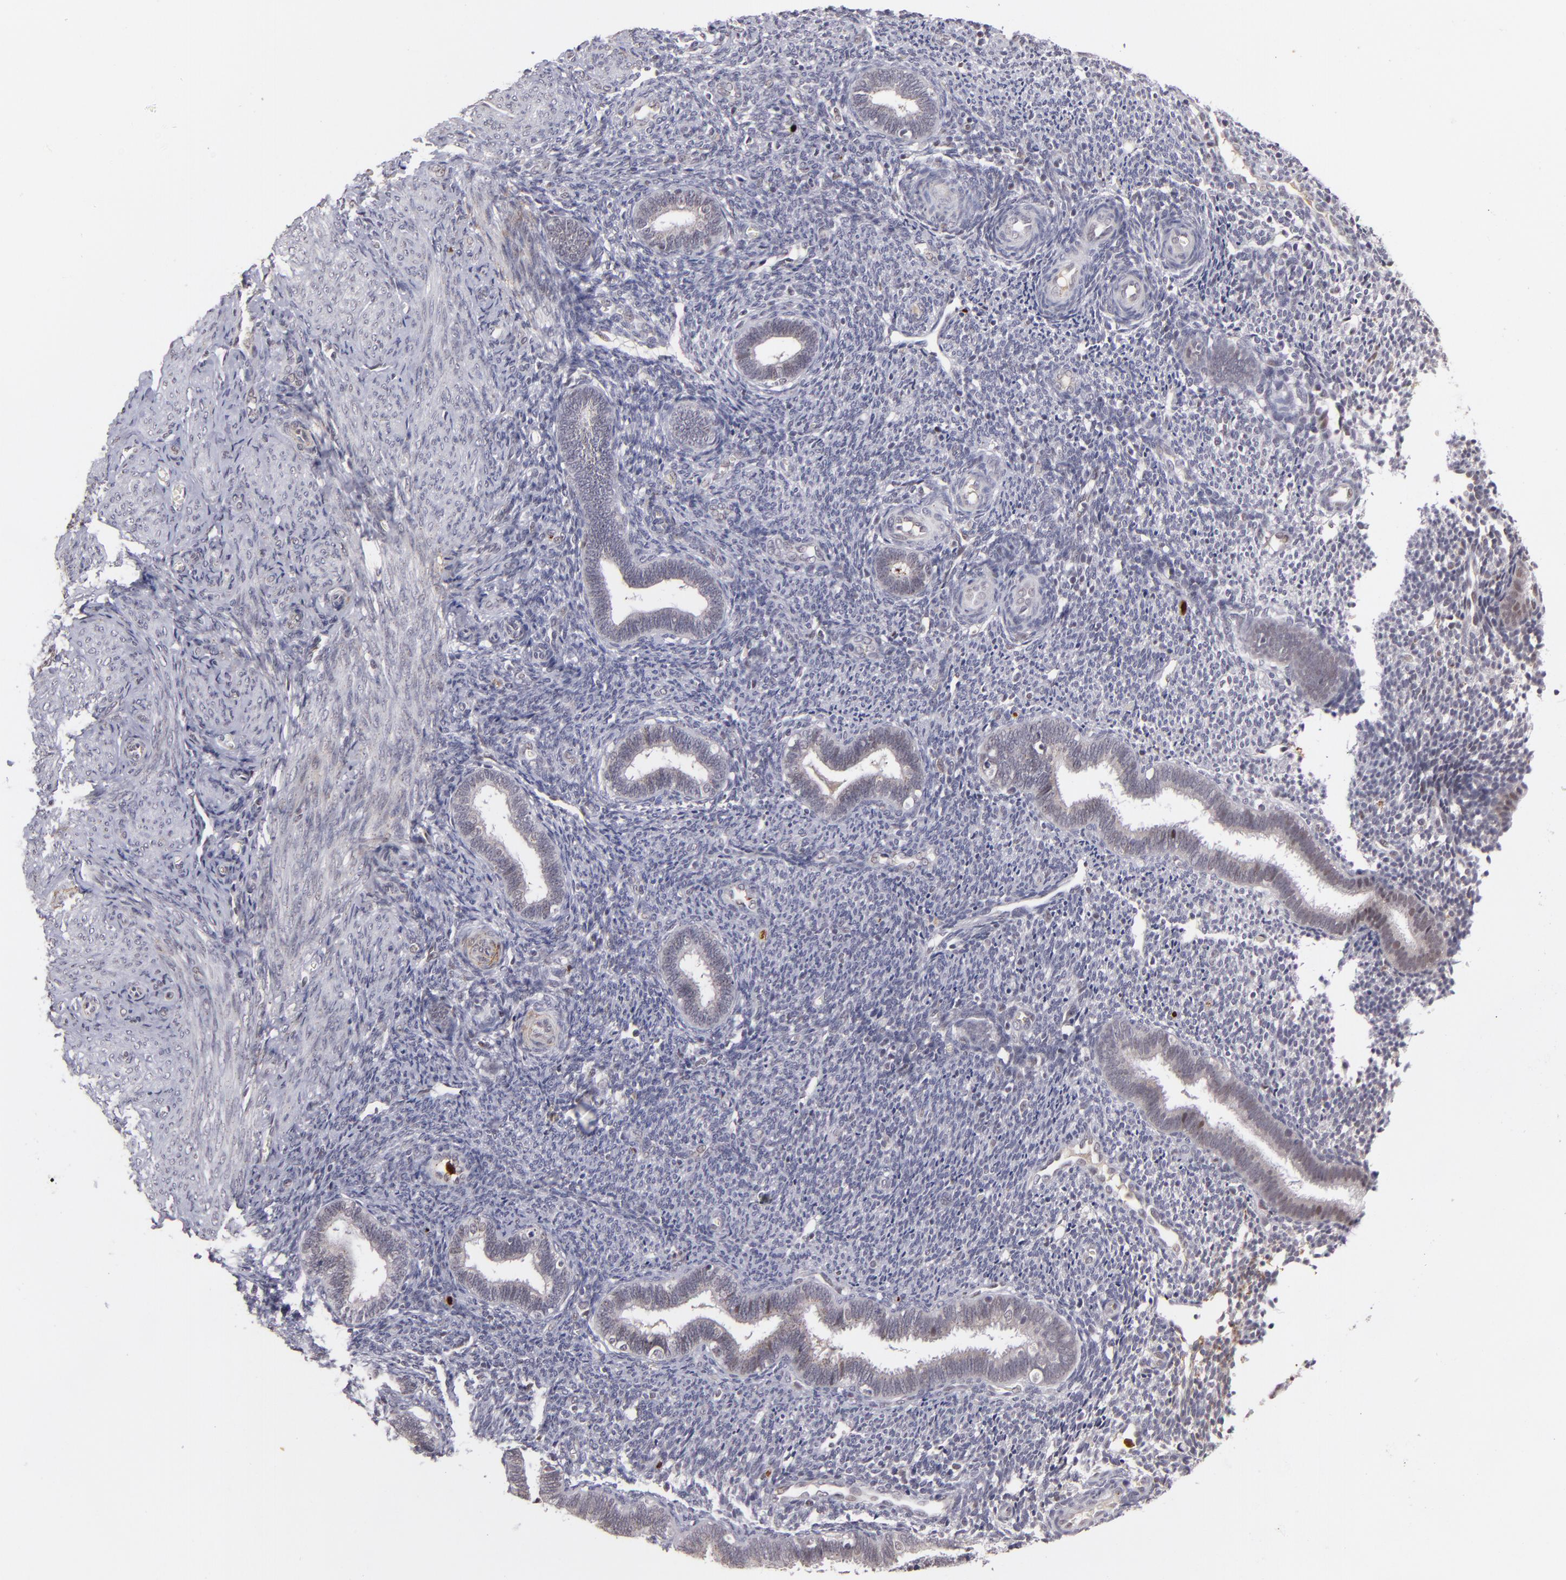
{"staining": {"intensity": "weak", "quantity": "<25%", "location": "cytoplasmic/membranous"}, "tissue": "endometrium", "cell_type": "Cells in endometrial stroma", "image_type": "normal", "snomed": [{"axis": "morphology", "description": "Normal tissue, NOS"}, {"axis": "topography", "description": "Endometrium"}], "caption": "Protein analysis of unremarkable endometrium displays no significant positivity in cells in endometrial stroma.", "gene": "RXRG", "patient": {"sex": "female", "age": 27}}